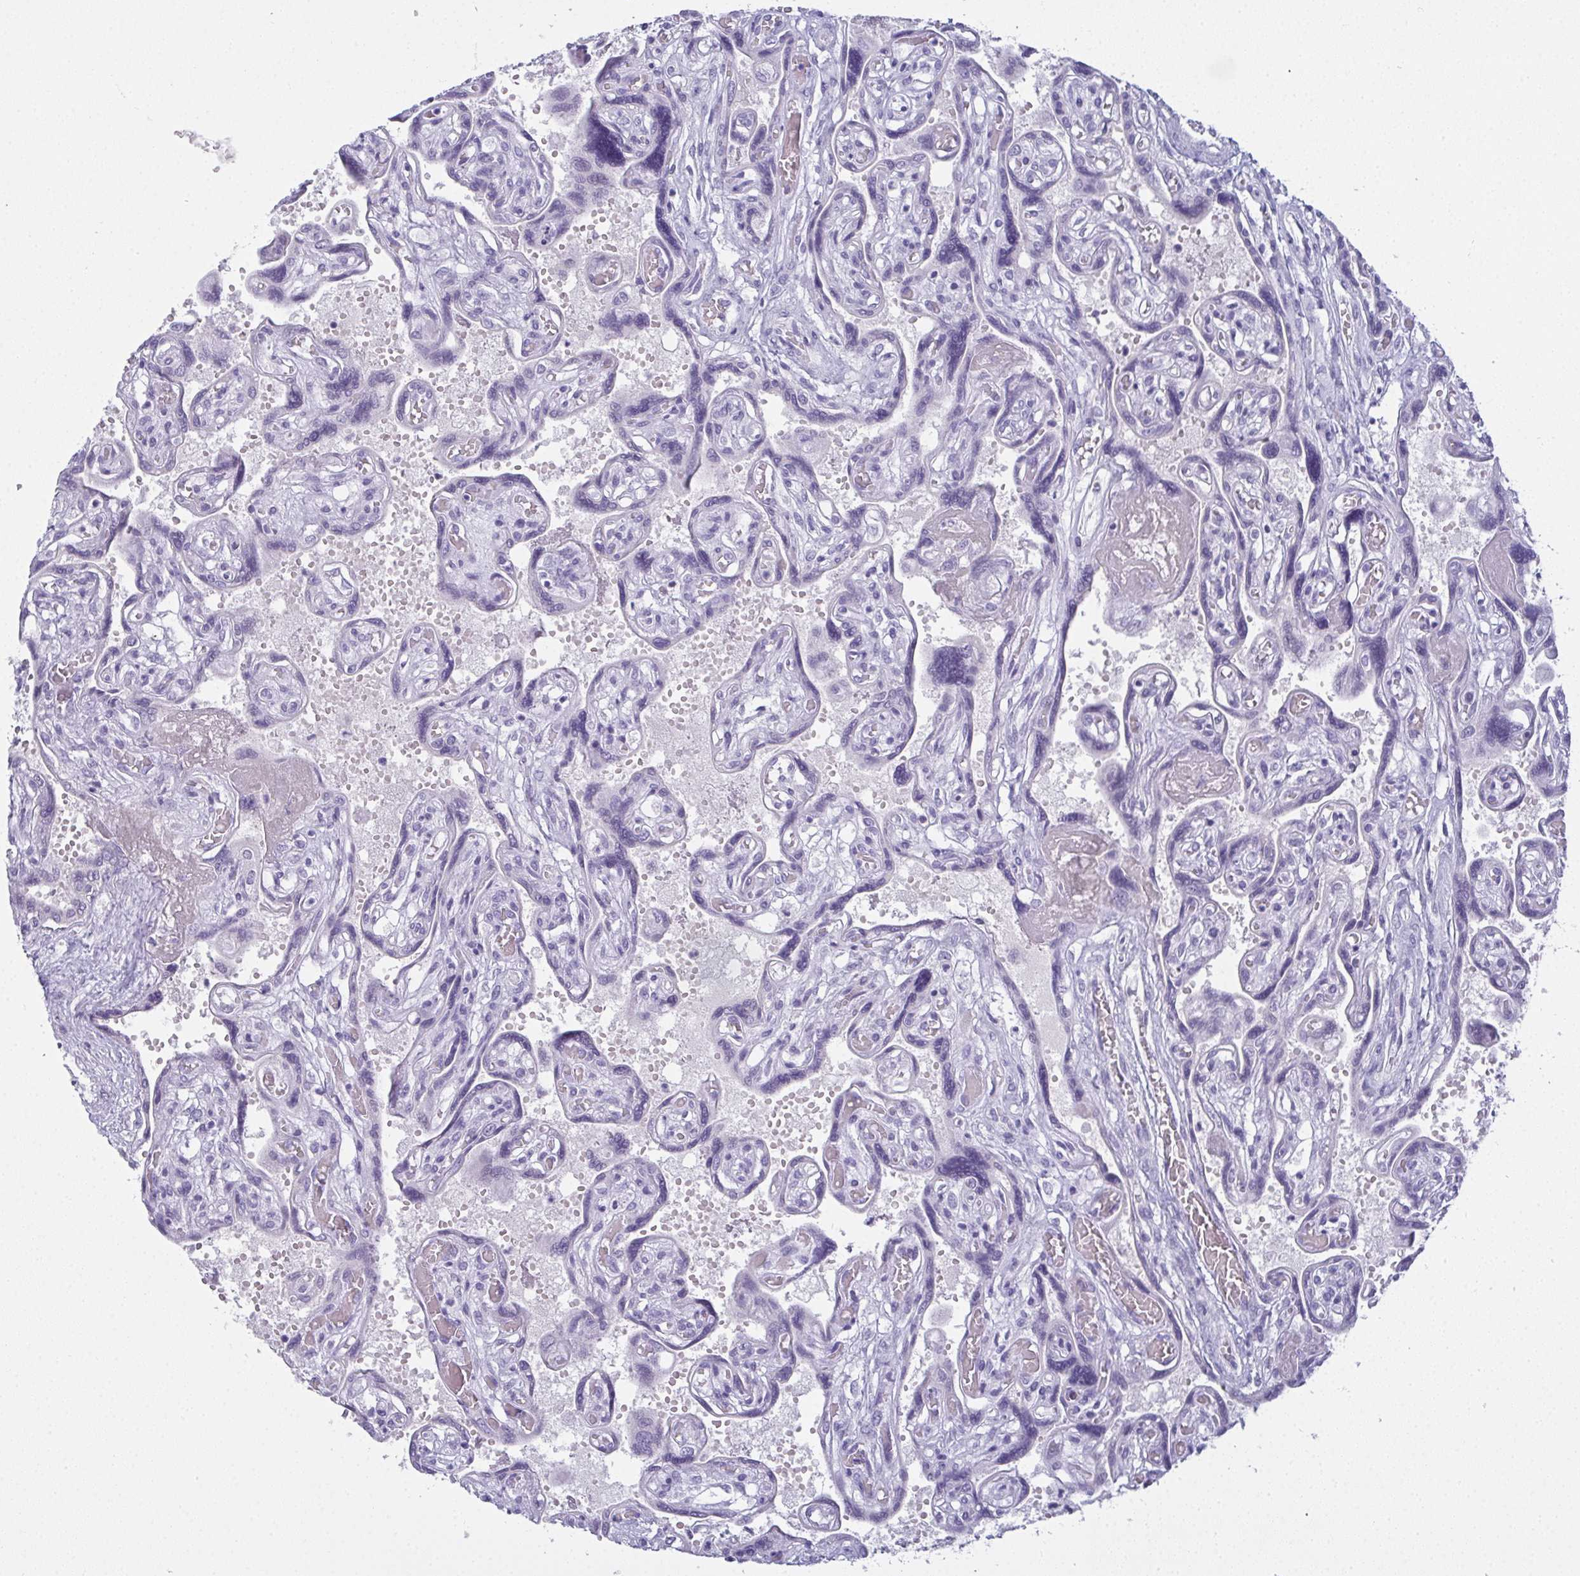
{"staining": {"intensity": "negative", "quantity": "none", "location": "none"}, "tissue": "placenta", "cell_type": "Decidual cells", "image_type": "normal", "snomed": [{"axis": "morphology", "description": "Normal tissue, NOS"}, {"axis": "topography", "description": "Placenta"}], "caption": "This histopathology image is of normal placenta stained with immunohistochemistry to label a protein in brown with the nuclei are counter-stained blue. There is no staining in decidual cells.", "gene": "SLC36A2", "patient": {"sex": "female", "age": 32}}